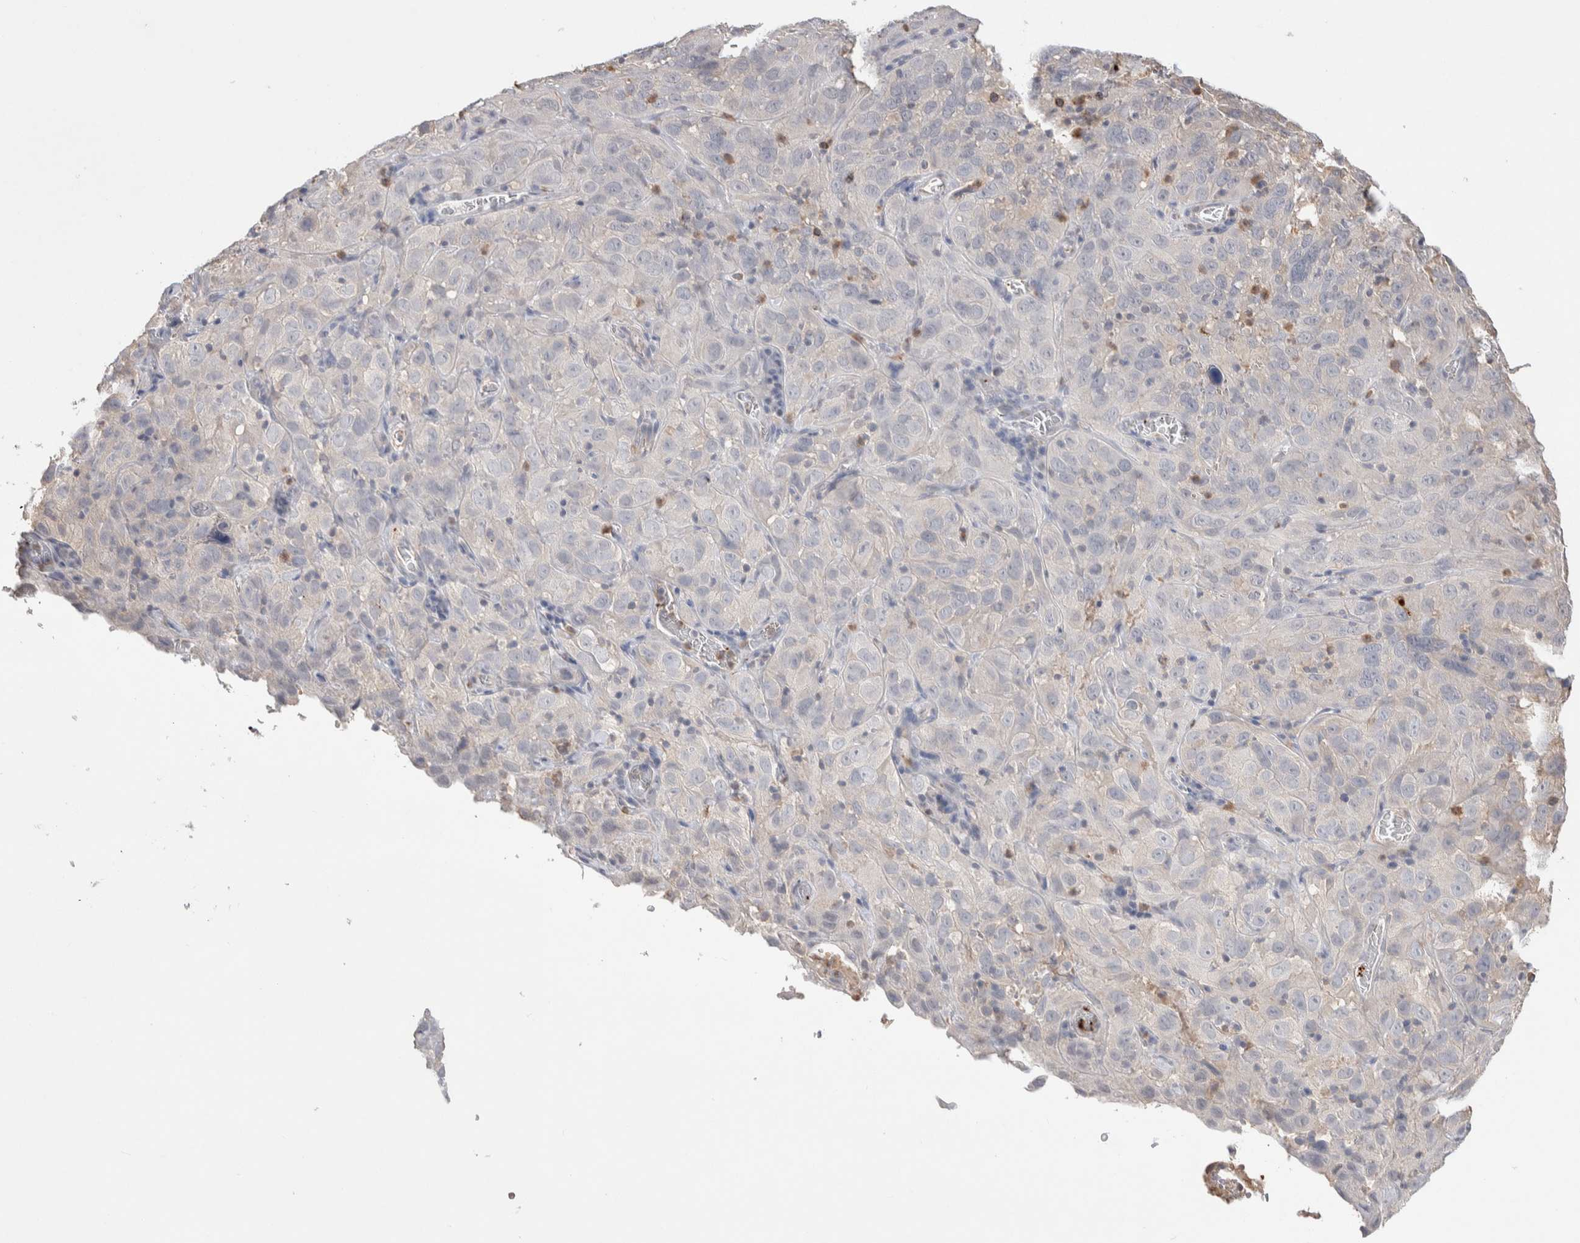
{"staining": {"intensity": "negative", "quantity": "none", "location": "none"}, "tissue": "cervical cancer", "cell_type": "Tumor cells", "image_type": "cancer", "snomed": [{"axis": "morphology", "description": "Squamous cell carcinoma, NOS"}, {"axis": "topography", "description": "Cervix"}], "caption": "Squamous cell carcinoma (cervical) was stained to show a protein in brown. There is no significant positivity in tumor cells.", "gene": "FFAR2", "patient": {"sex": "female", "age": 32}}